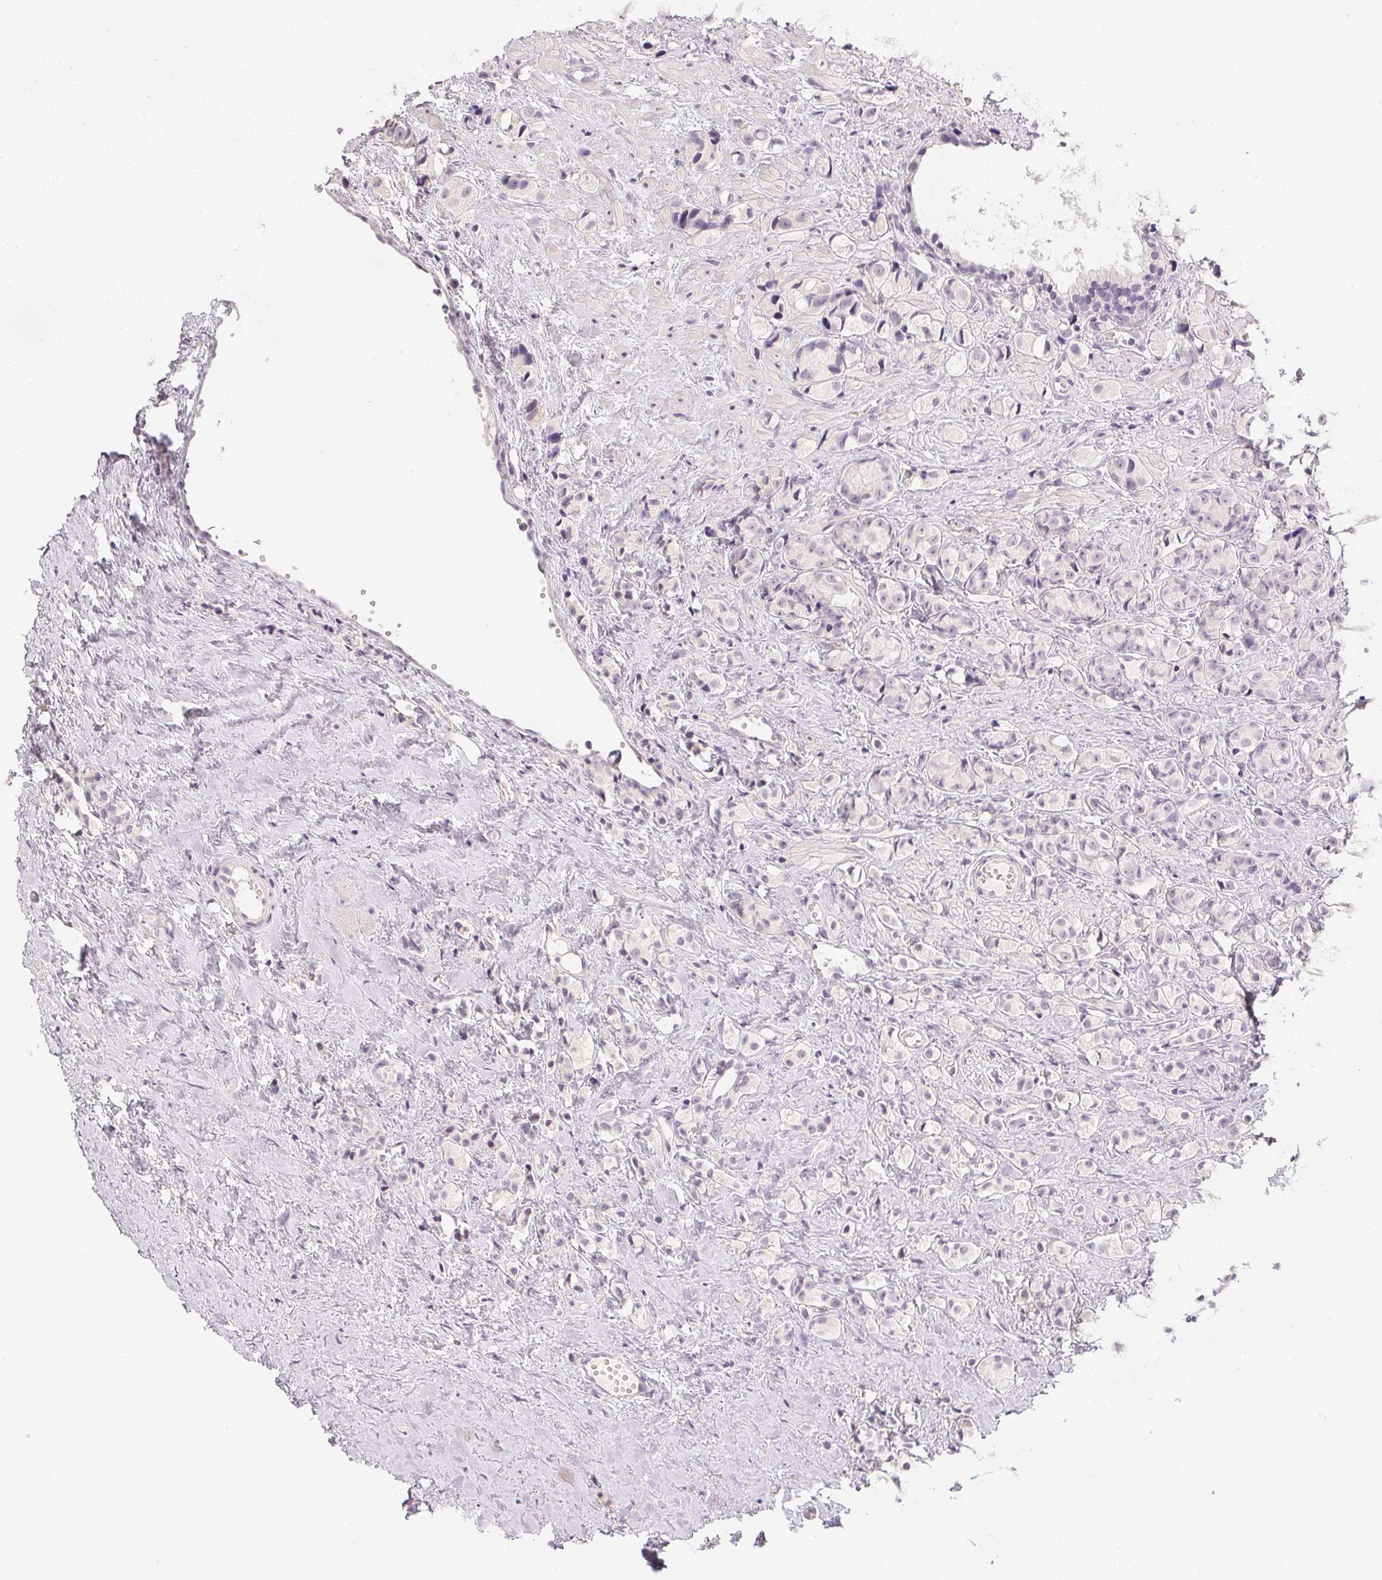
{"staining": {"intensity": "negative", "quantity": "none", "location": "none"}, "tissue": "prostate cancer", "cell_type": "Tumor cells", "image_type": "cancer", "snomed": [{"axis": "morphology", "description": "Adenocarcinoma, High grade"}, {"axis": "topography", "description": "Prostate"}], "caption": "Prostate cancer was stained to show a protein in brown. There is no significant expression in tumor cells.", "gene": "PPY", "patient": {"sex": "male", "age": 81}}